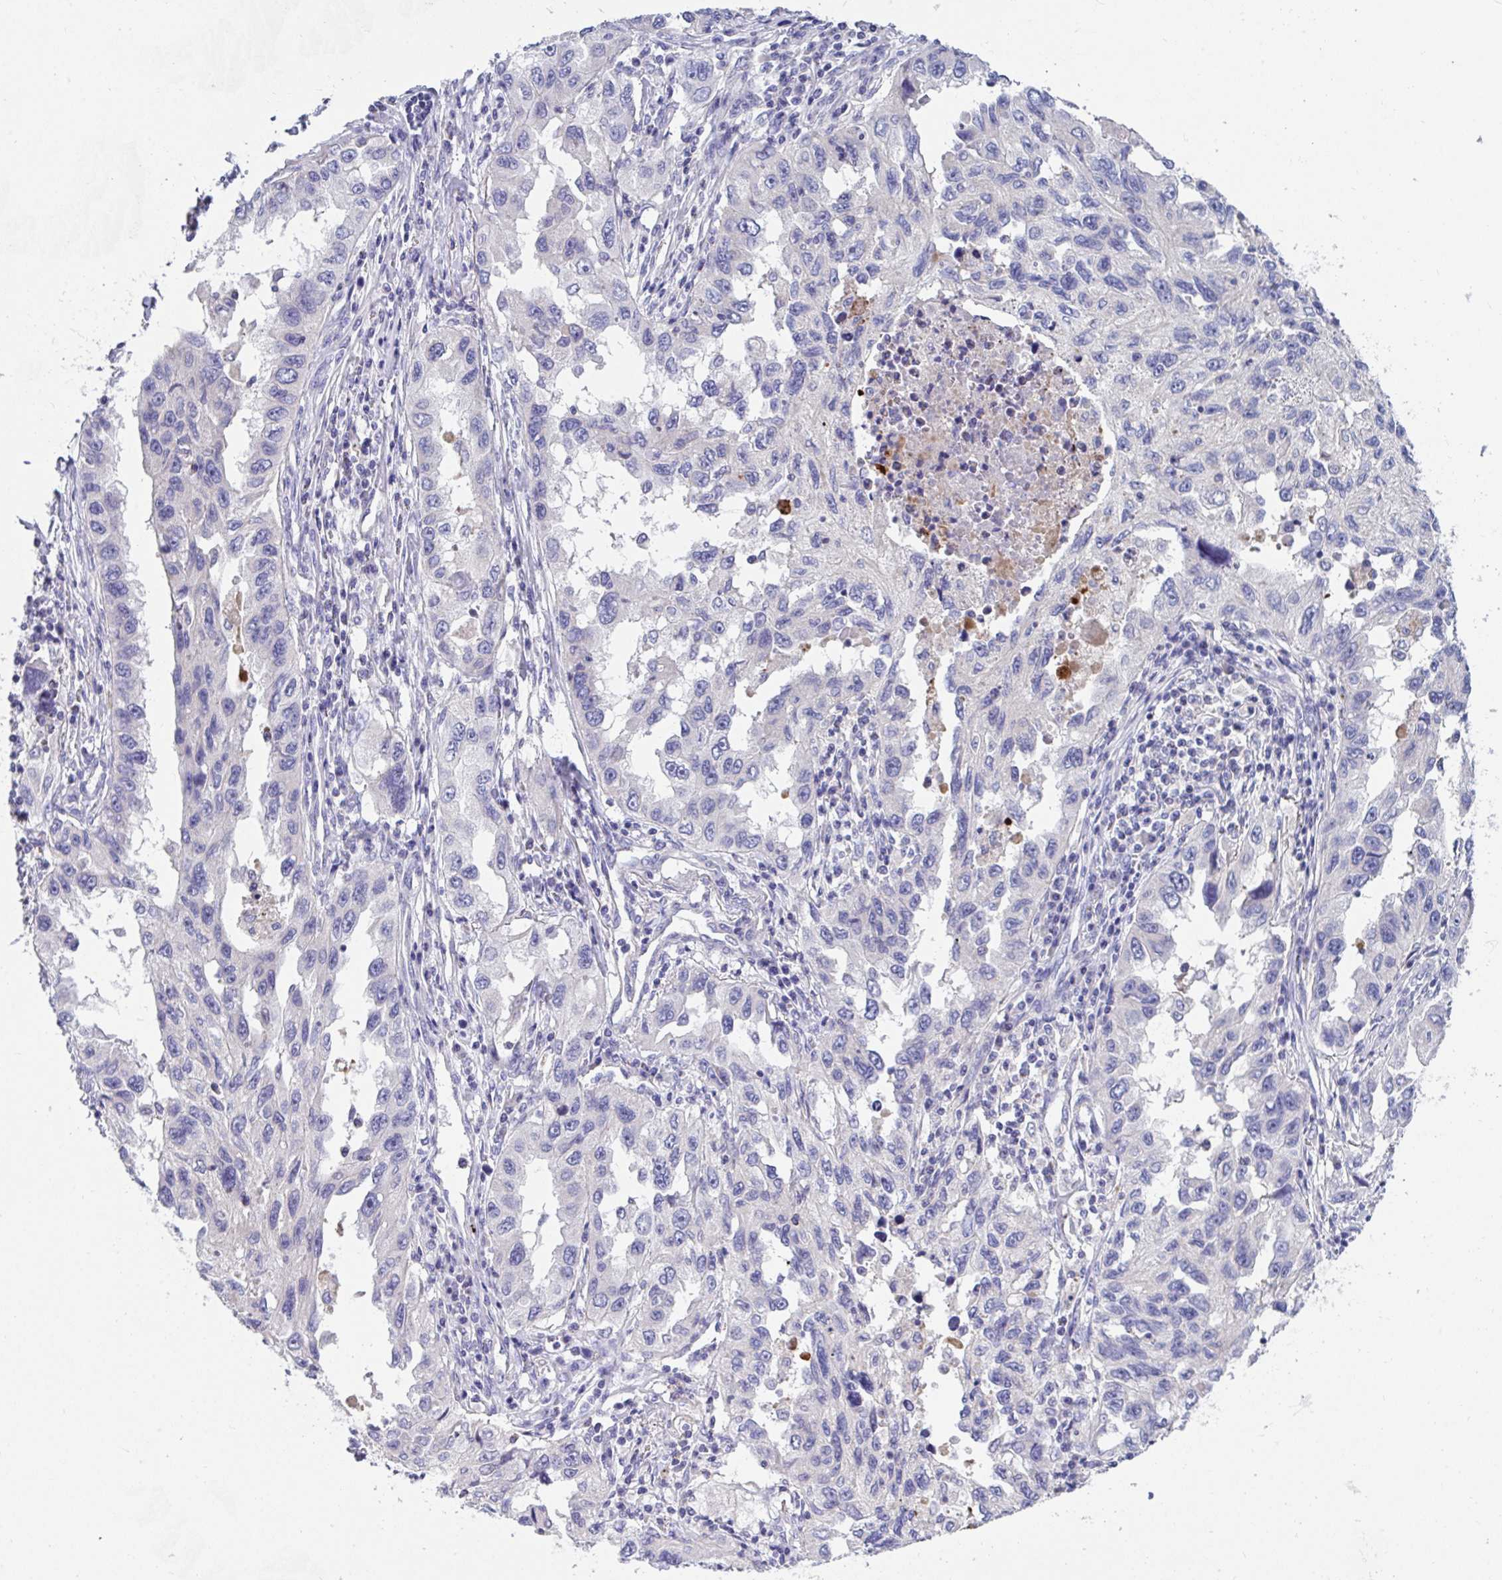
{"staining": {"intensity": "negative", "quantity": "none", "location": "none"}, "tissue": "lung cancer", "cell_type": "Tumor cells", "image_type": "cancer", "snomed": [{"axis": "morphology", "description": "Adenocarcinoma, NOS"}, {"axis": "topography", "description": "Lung"}], "caption": "Tumor cells are negative for brown protein staining in lung cancer (adenocarcinoma).", "gene": "ZNF561", "patient": {"sex": "female", "age": 73}}